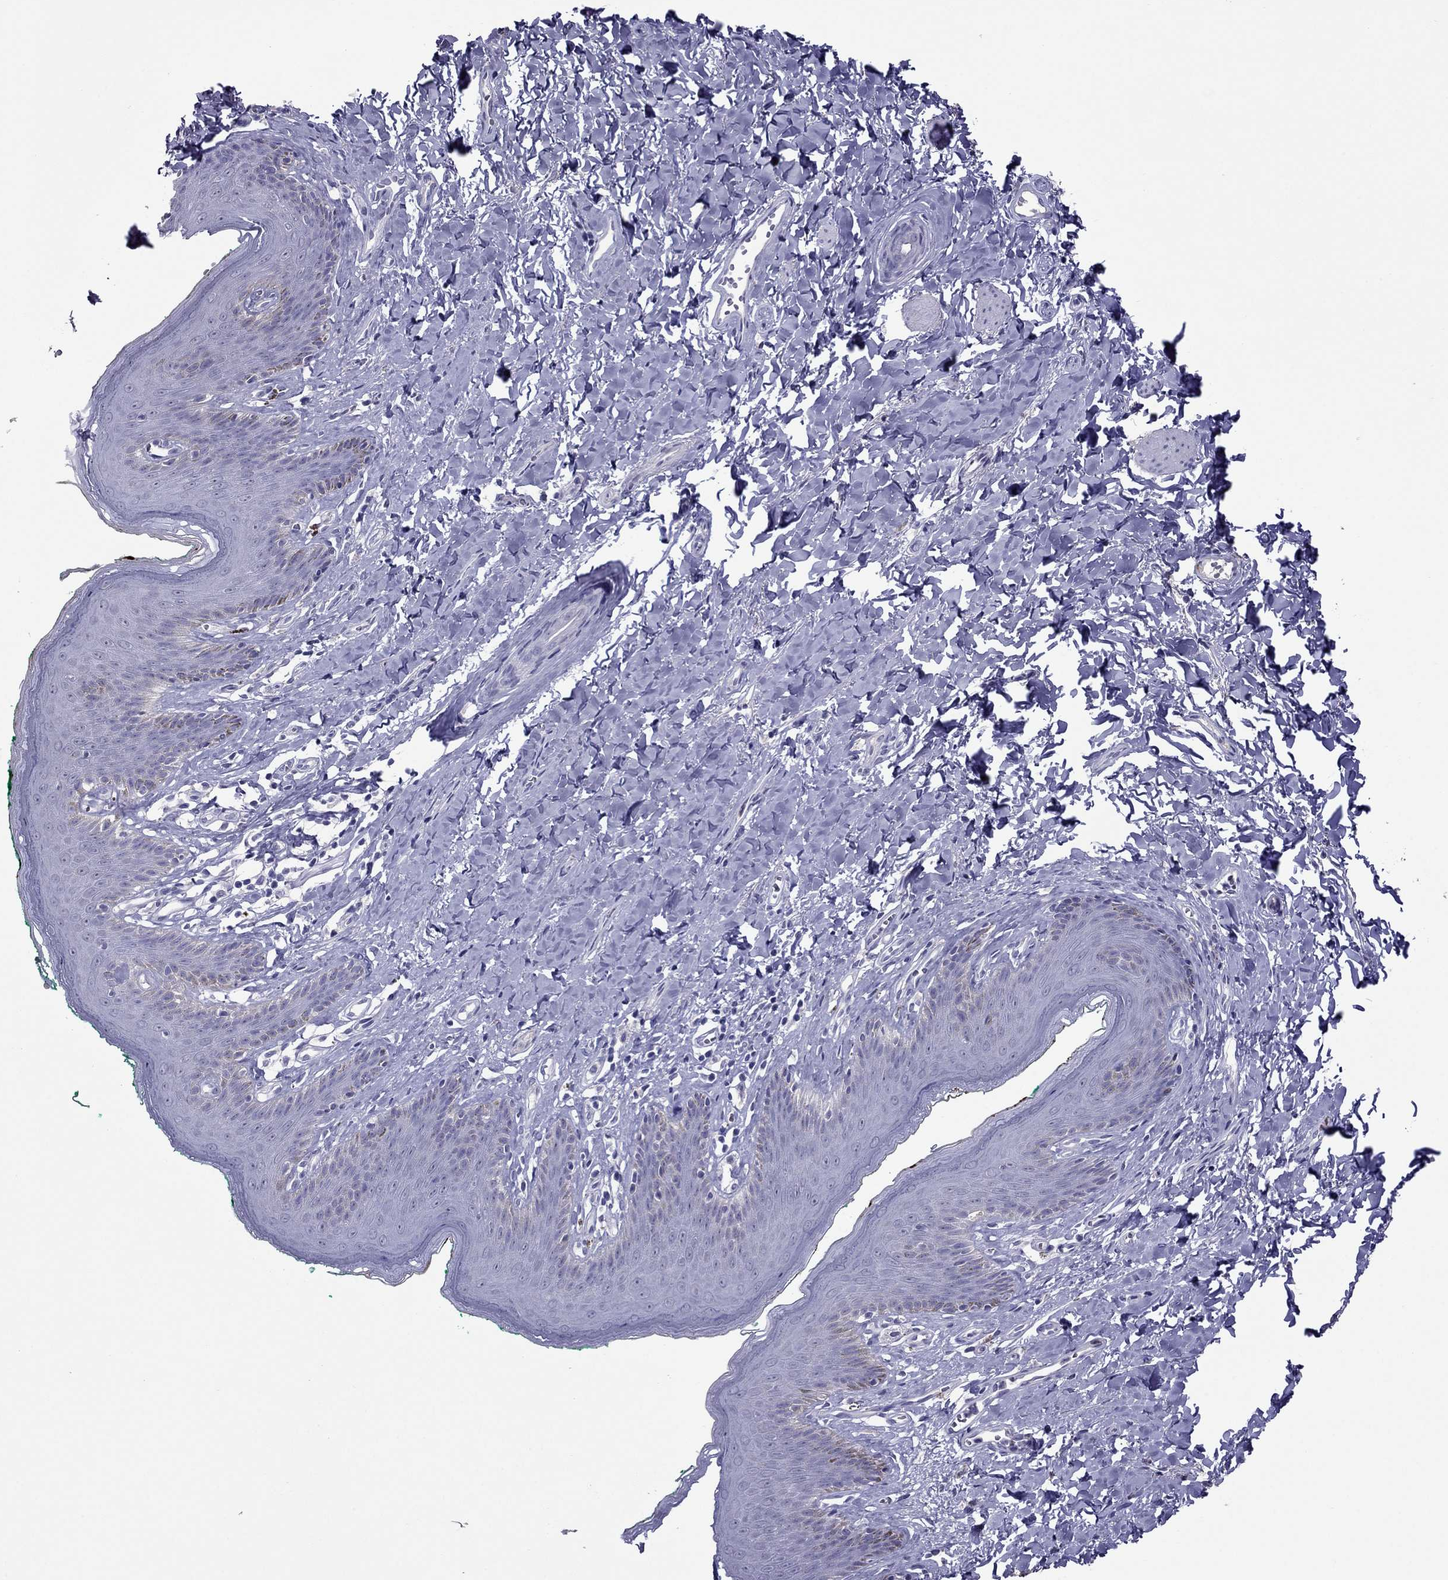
{"staining": {"intensity": "negative", "quantity": "none", "location": "none"}, "tissue": "skin", "cell_type": "Epidermal cells", "image_type": "normal", "snomed": [{"axis": "morphology", "description": "Normal tissue, NOS"}, {"axis": "topography", "description": "Vulva"}], "caption": "This is an immunohistochemistry photomicrograph of unremarkable skin. There is no positivity in epidermal cells.", "gene": "MYBPH", "patient": {"sex": "female", "age": 66}}